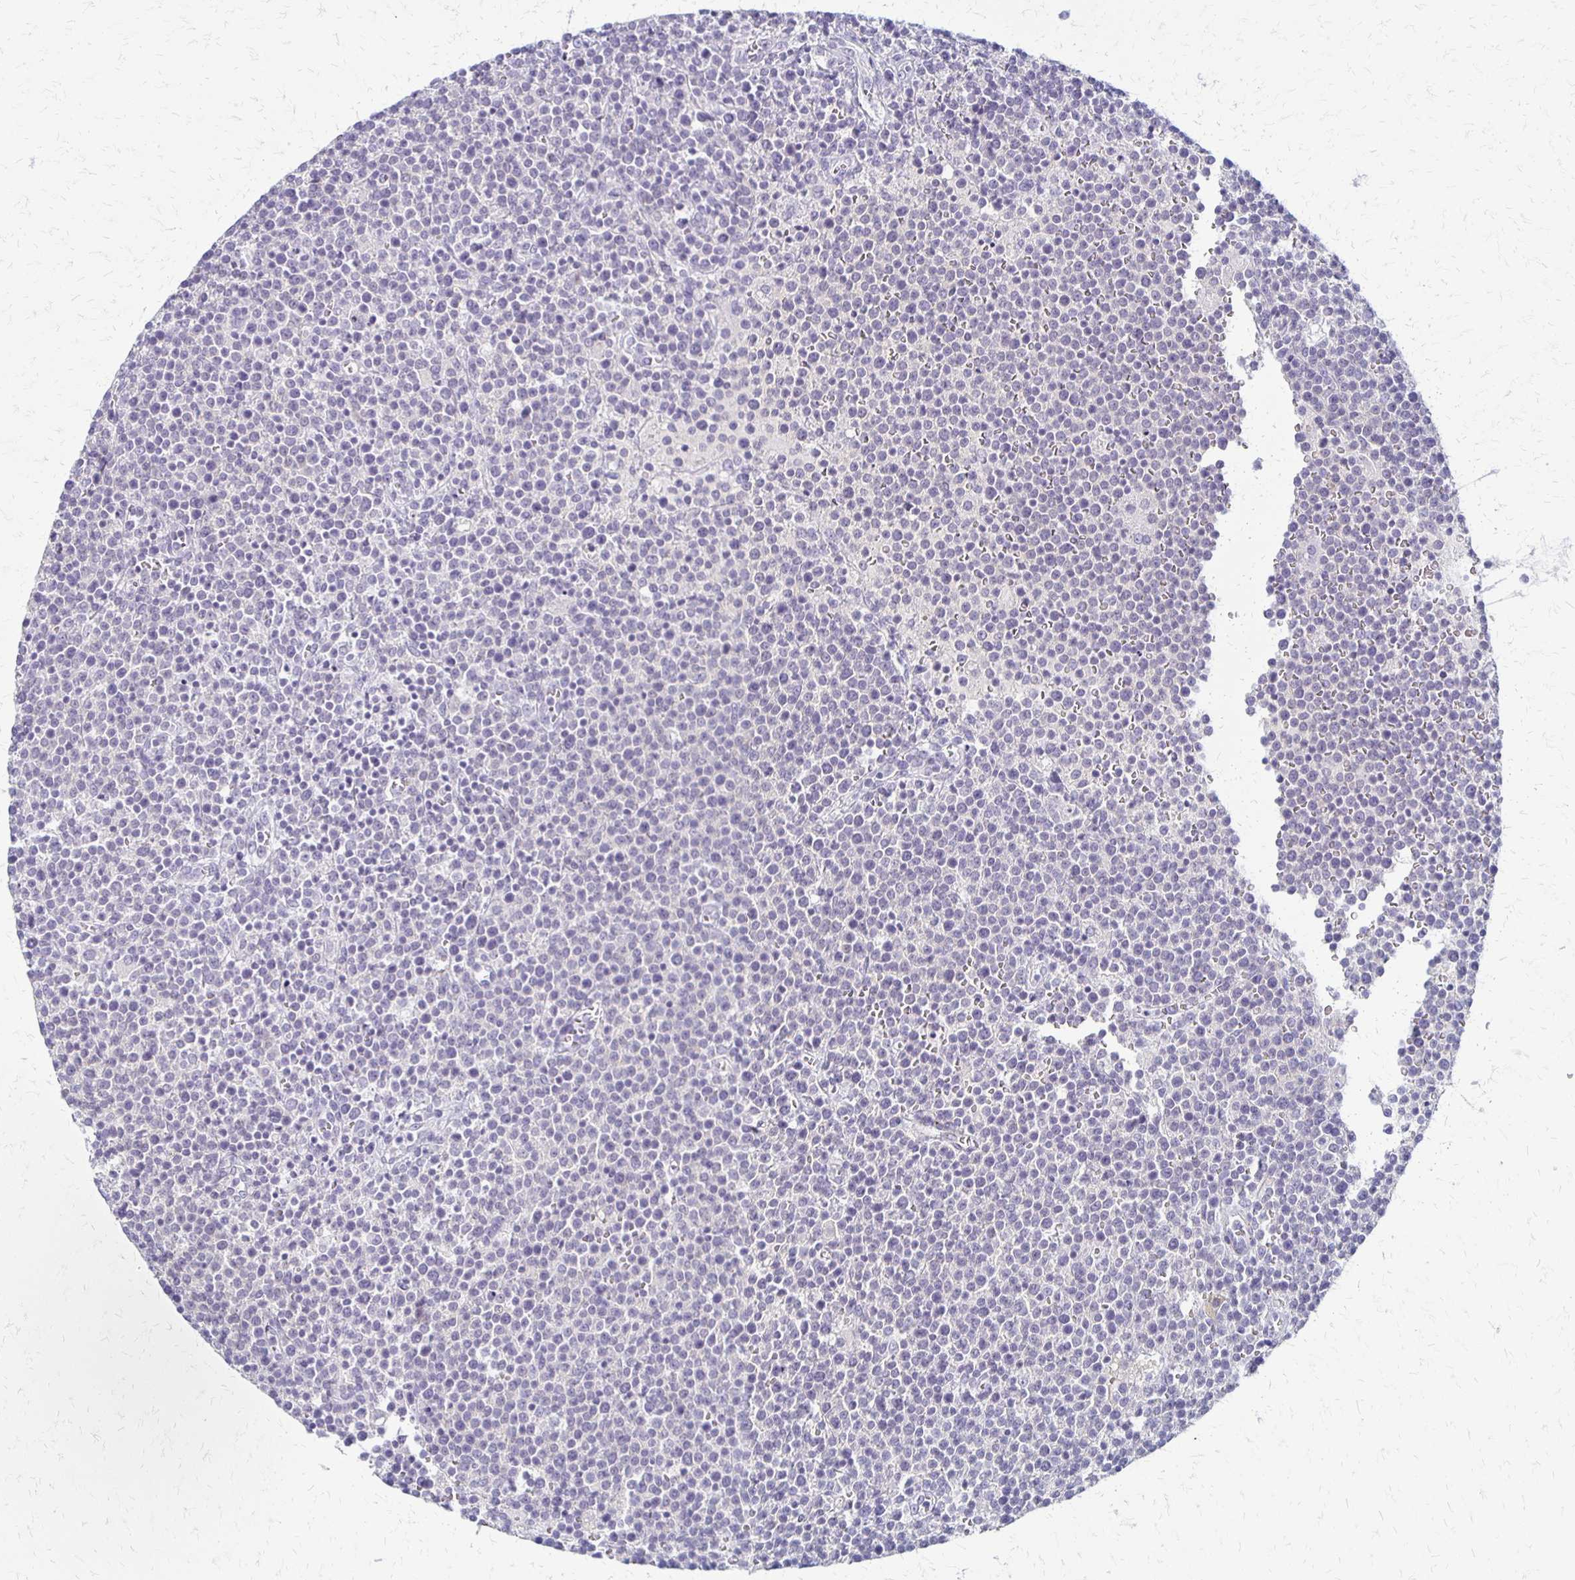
{"staining": {"intensity": "negative", "quantity": "none", "location": "none"}, "tissue": "lymphoma", "cell_type": "Tumor cells", "image_type": "cancer", "snomed": [{"axis": "morphology", "description": "Malignant lymphoma, non-Hodgkin's type, High grade"}, {"axis": "topography", "description": "Lymph node"}], "caption": "Tumor cells show no significant positivity in malignant lymphoma, non-Hodgkin's type (high-grade). The staining was performed using DAB (3,3'-diaminobenzidine) to visualize the protein expression in brown, while the nuclei were stained in blue with hematoxylin (Magnification: 20x).", "gene": "RHOC", "patient": {"sex": "male", "age": 61}}